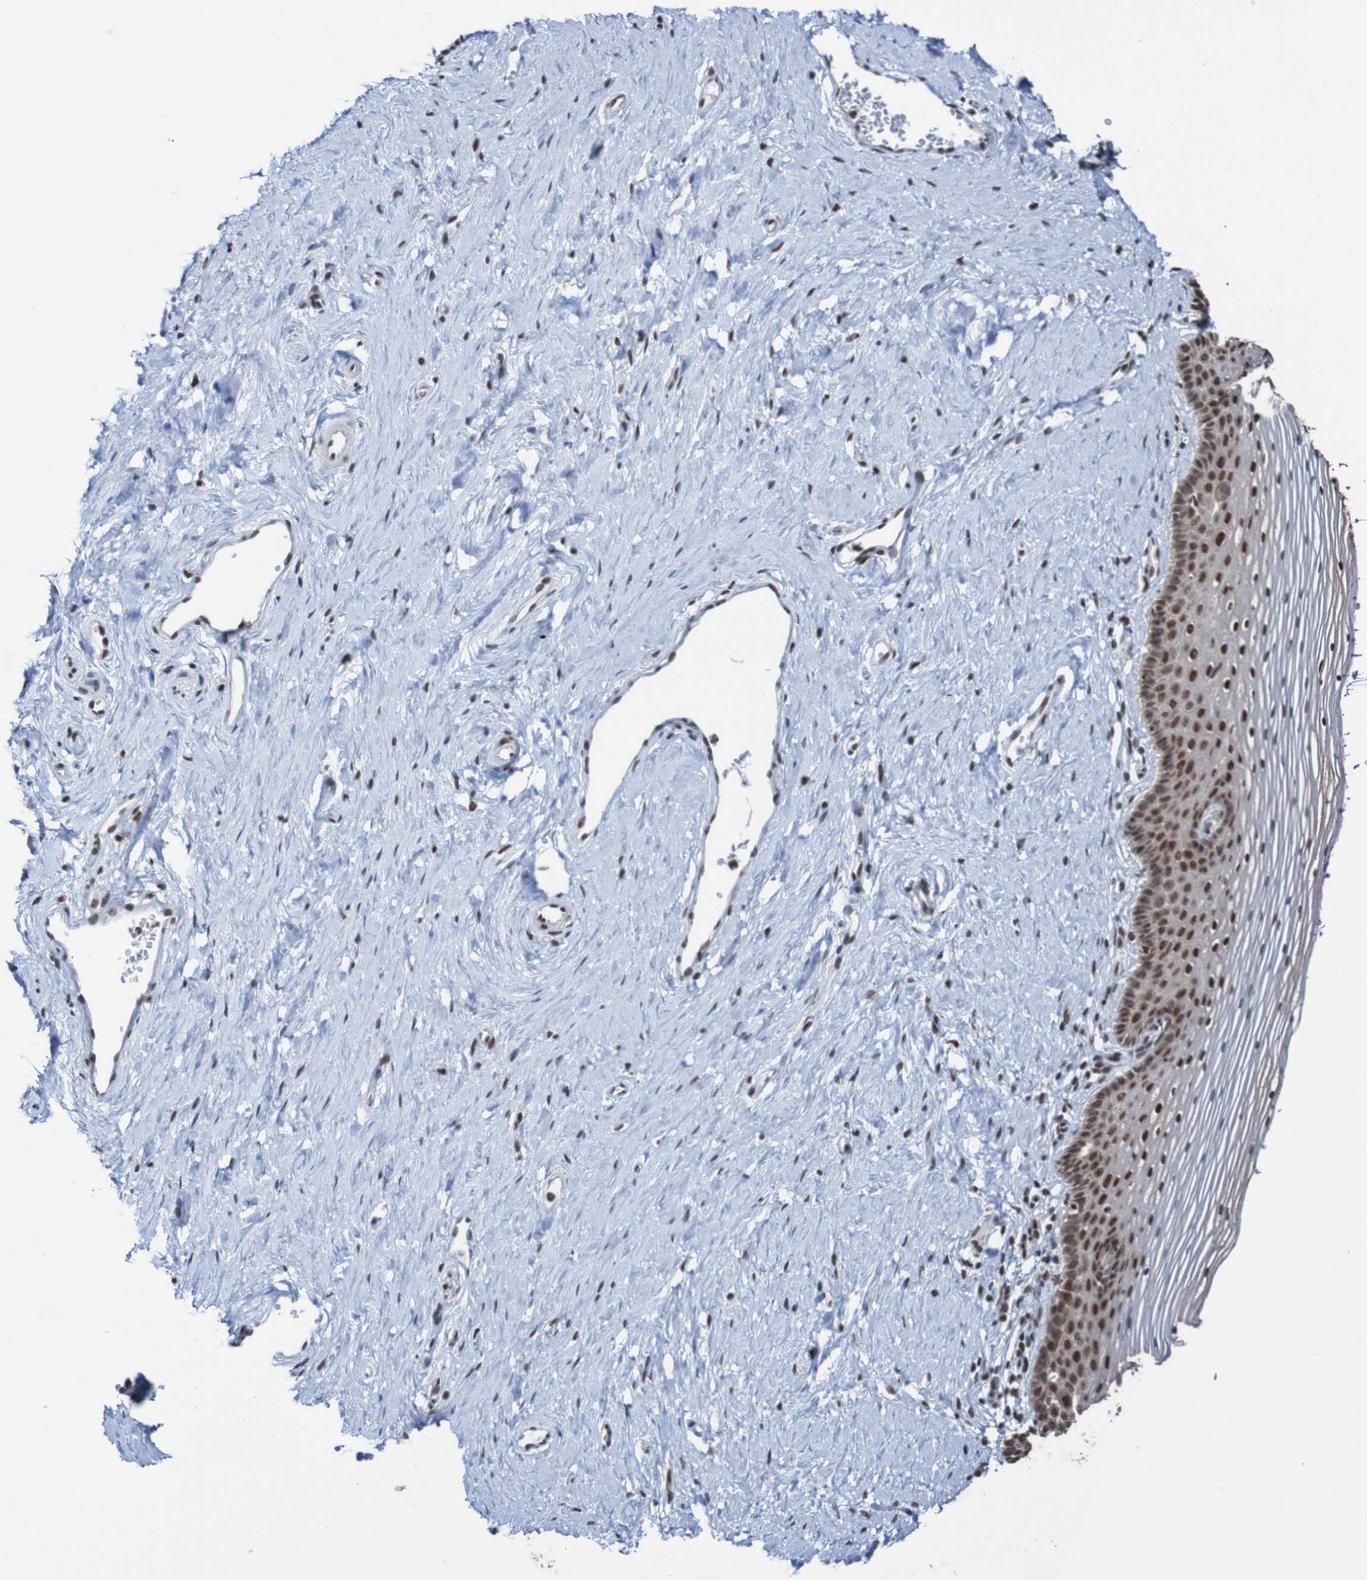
{"staining": {"intensity": "moderate", "quantity": ">75%", "location": "nuclear"}, "tissue": "vagina", "cell_type": "Squamous epithelial cells", "image_type": "normal", "snomed": [{"axis": "morphology", "description": "Normal tissue, NOS"}, {"axis": "topography", "description": "Vagina"}], "caption": "Immunohistochemistry (IHC) of unremarkable vagina exhibits medium levels of moderate nuclear expression in about >75% of squamous epithelial cells.", "gene": "CDC5L", "patient": {"sex": "female", "age": 32}}